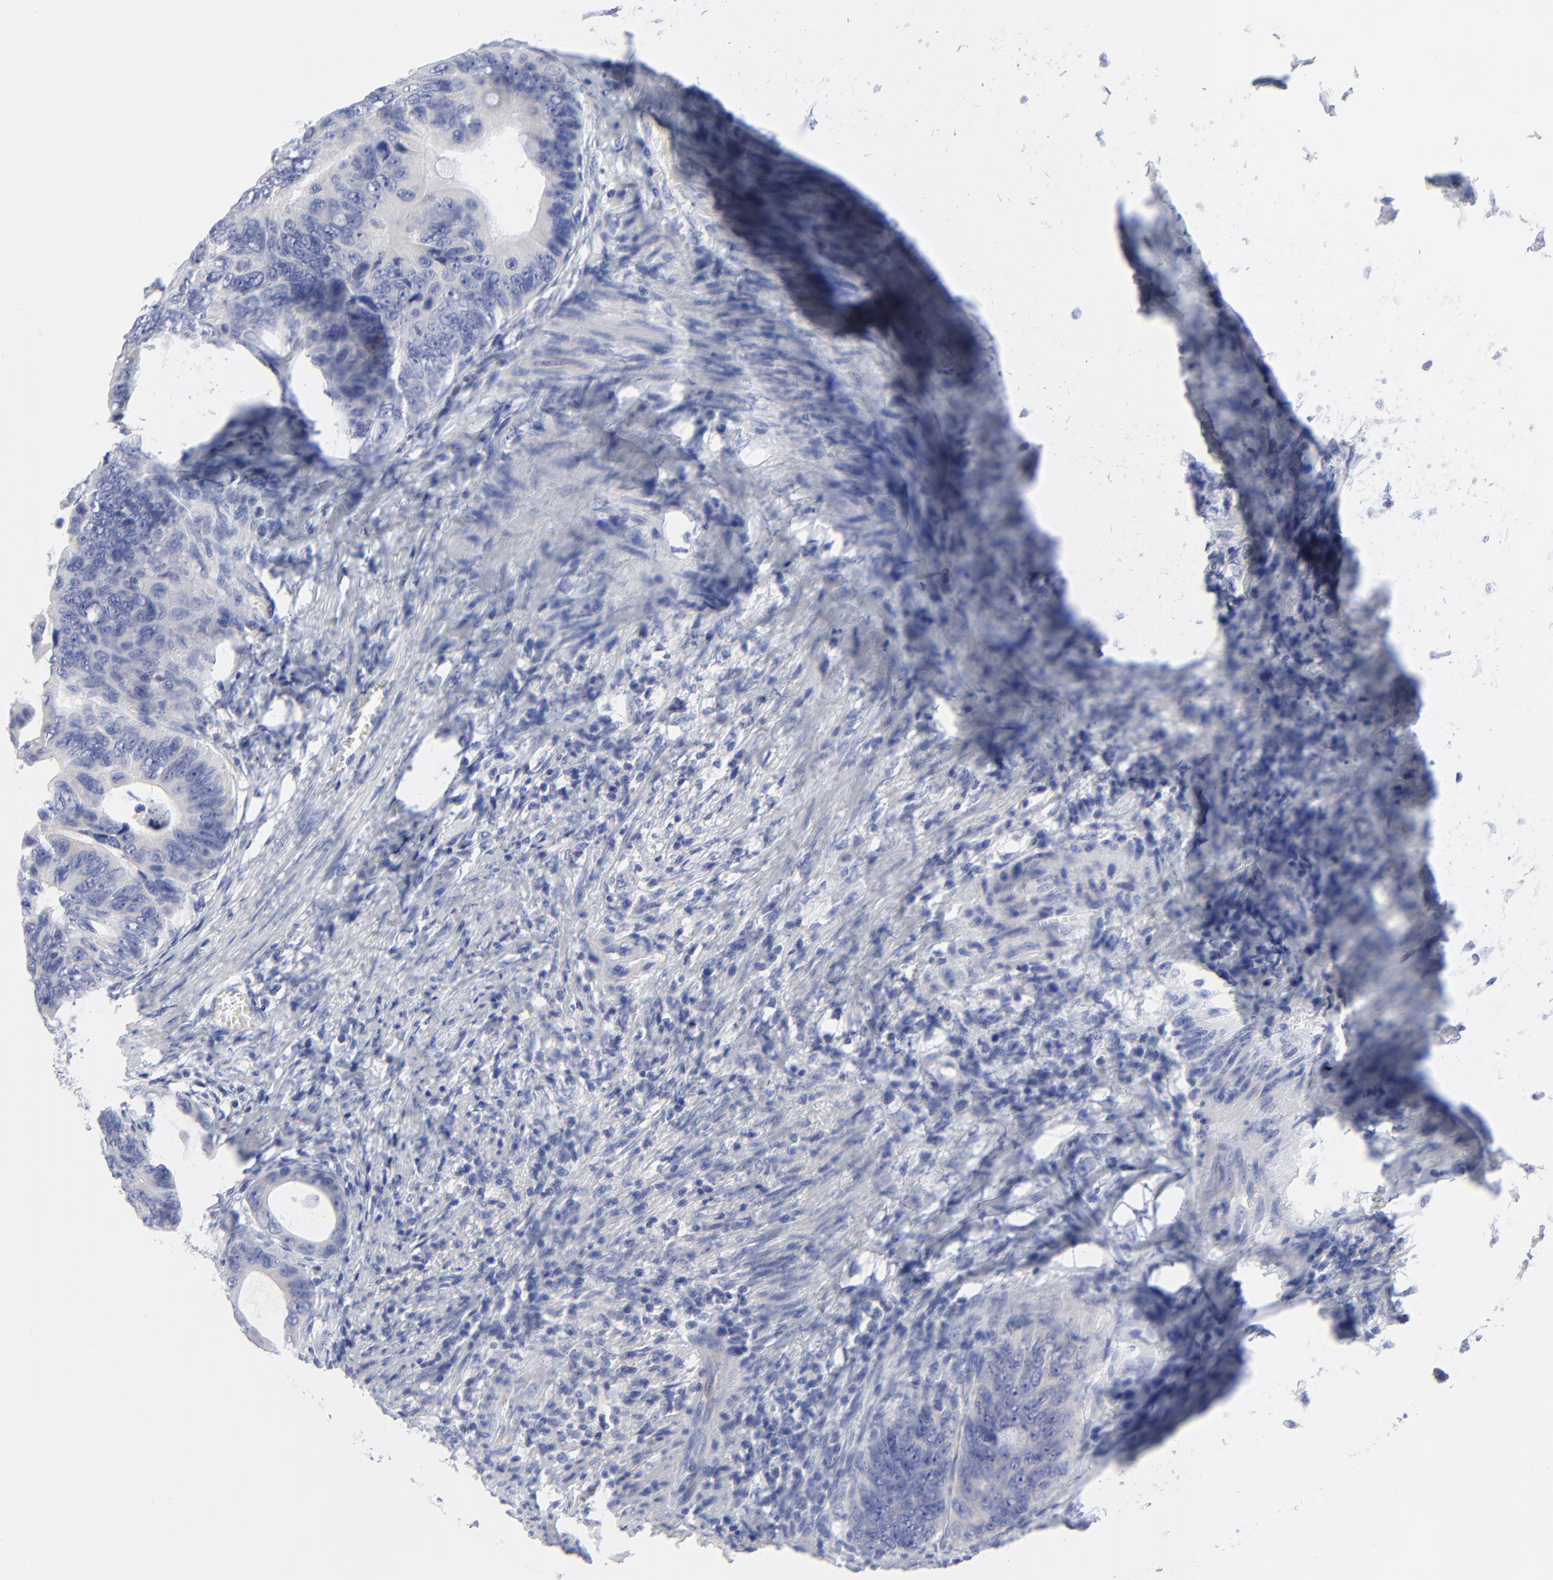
{"staining": {"intensity": "negative", "quantity": "none", "location": "none"}, "tissue": "colorectal cancer", "cell_type": "Tumor cells", "image_type": "cancer", "snomed": [{"axis": "morphology", "description": "Adenocarcinoma, NOS"}, {"axis": "topography", "description": "Colon"}], "caption": "Immunohistochemistry histopathology image of neoplastic tissue: colorectal adenocarcinoma stained with DAB (3,3'-diaminobenzidine) shows no significant protein positivity in tumor cells. (DAB IHC visualized using brightfield microscopy, high magnification).", "gene": "PSD3", "patient": {"sex": "female", "age": 55}}